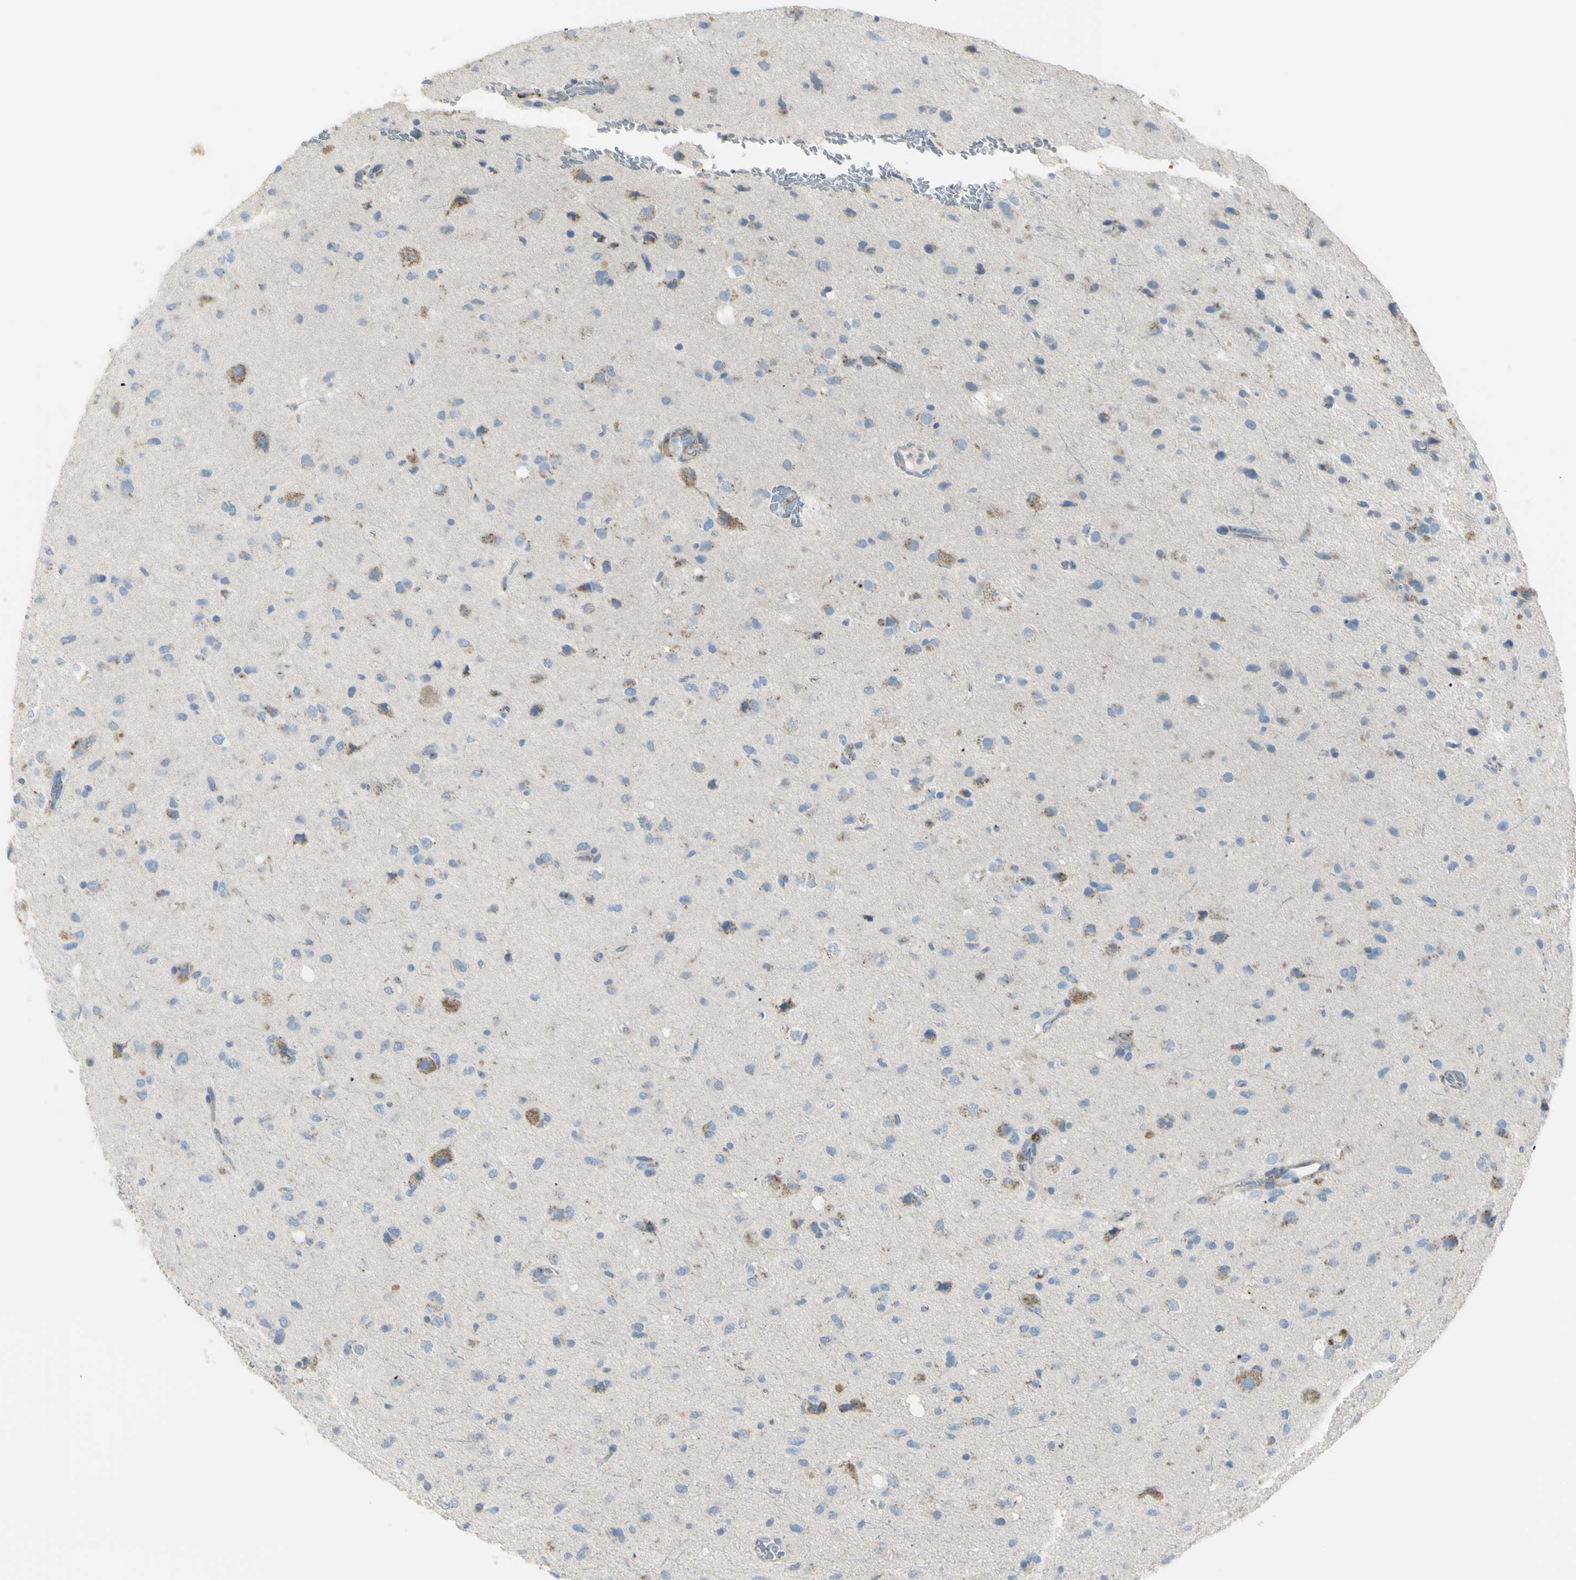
{"staining": {"intensity": "moderate", "quantity": "<25%", "location": "cytoplasmic/membranous"}, "tissue": "glioma", "cell_type": "Tumor cells", "image_type": "cancer", "snomed": [{"axis": "morphology", "description": "Glioma, malignant, Low grade"}, {"axis": "topography", "description": "Brain"}], "caption": "Immunohistochemical staining of glioma displays low levels of moderate cytoplasmic/membranous protein positivity in about <25% of tumor cells. The protein is stained brown, and the nuclei are stained in blue (DAB IHC with brightfield microscopy, high magnification).", "gene": "B4GALT3", "patient": {"sex": "male", "age": 77}}